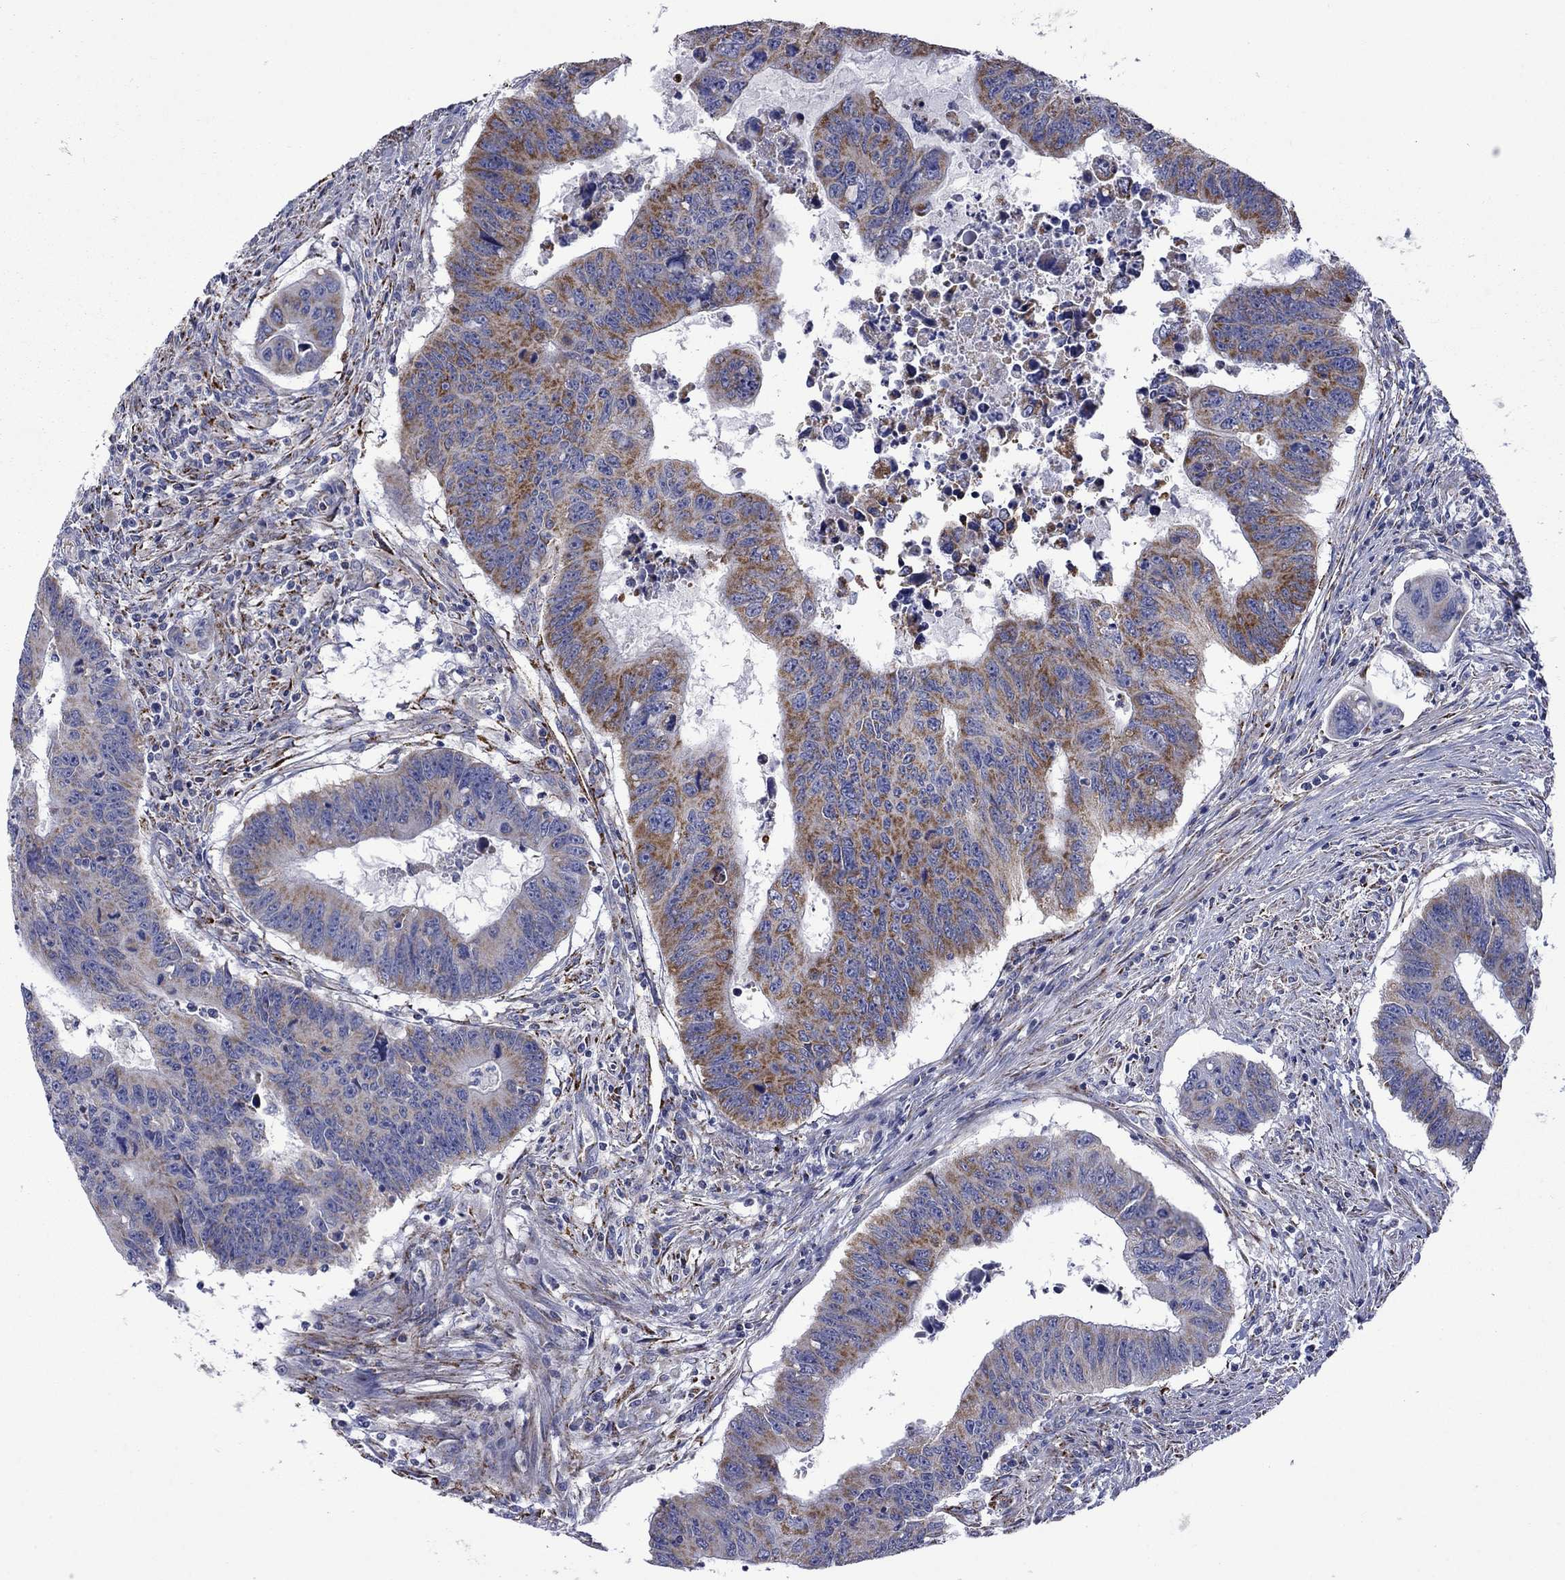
{"staining": {"intensity": "moderate", "quantity": "25%-75%", "location": "cytoplasmic/membranous"}, "tissue": "colorectal cancer", "cell_type": "Tumor cells", "image_type": "cancer", "snomed": [{"axis": "morphology", "description": "Adenocarcinoma, NOS"}, {"axis": "topography", "description": "Rectum"}], "caption": "The photomicrograph displays staining of colorectal cancer (adenocarcinoma), revealing moderate cytoplasmic/membranous protein staining (brown color) within tumor cells. The staining is performed using DAB brown chromogen to label protein expression. The nuclei are counter-stained blue using hematoxylin.", "gene": "CISD1", "patient": {"sex": "female", "age": 85}}